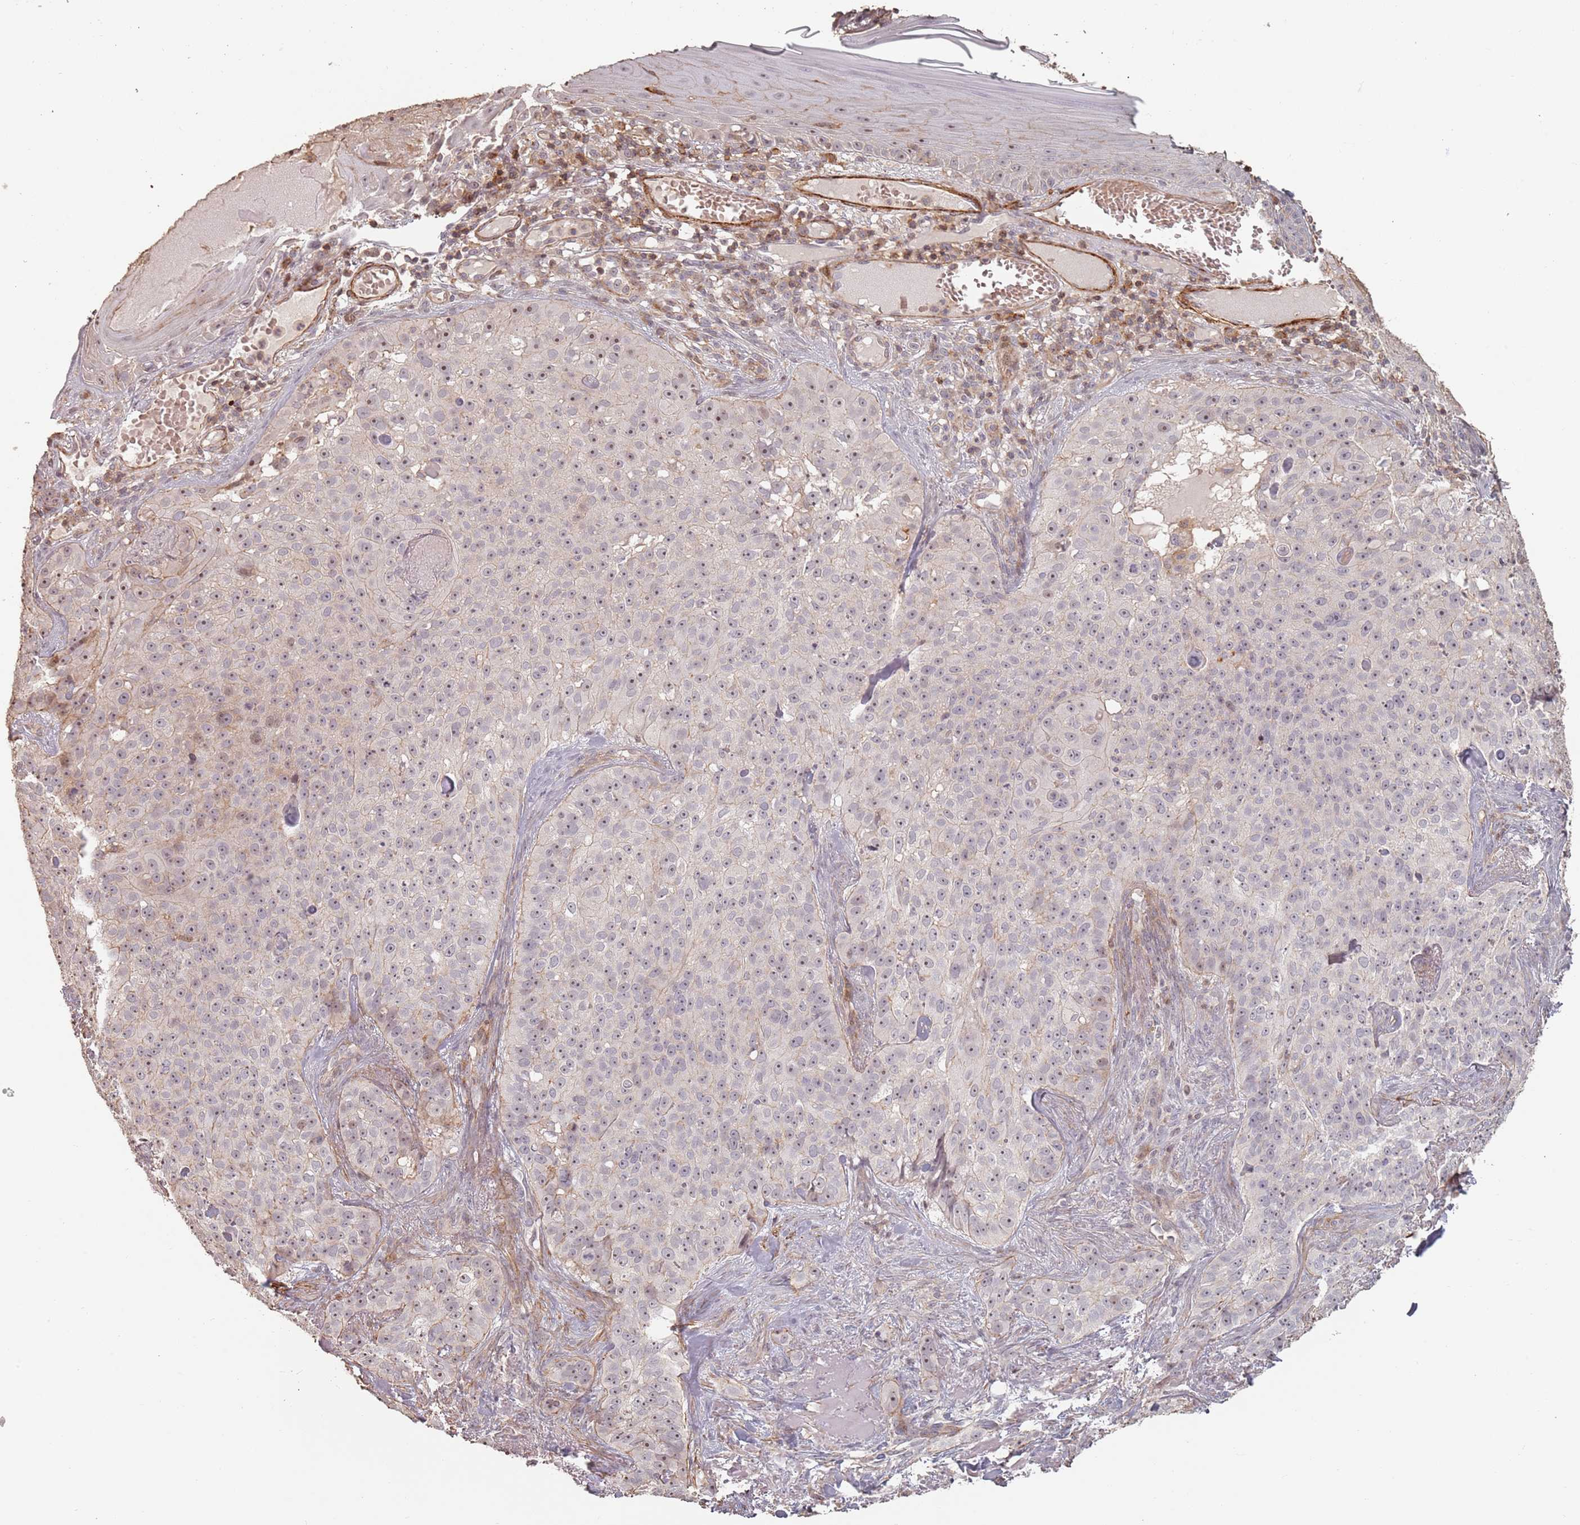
{"staining": {"intensity": "weak", "quantity": ">75%", "location": "nuclear"}, "tissue": "skin cancer", "cell_type": "Tumor cells", "image_type": "cancer", "snomed": [{"axis": "morphology", "description": "Basal cell carcinoma"}, {"axis": "topography", "description": "Skin"}], "caption": "About >75% of tumor cells in skin cancer (basal cell carcinoma) demonstrate weak nuclear protein expression as visualized by brown immunohistochemical staining.", "gene": "ADTRP", "patient": {"sex": "female", "age": 92}}